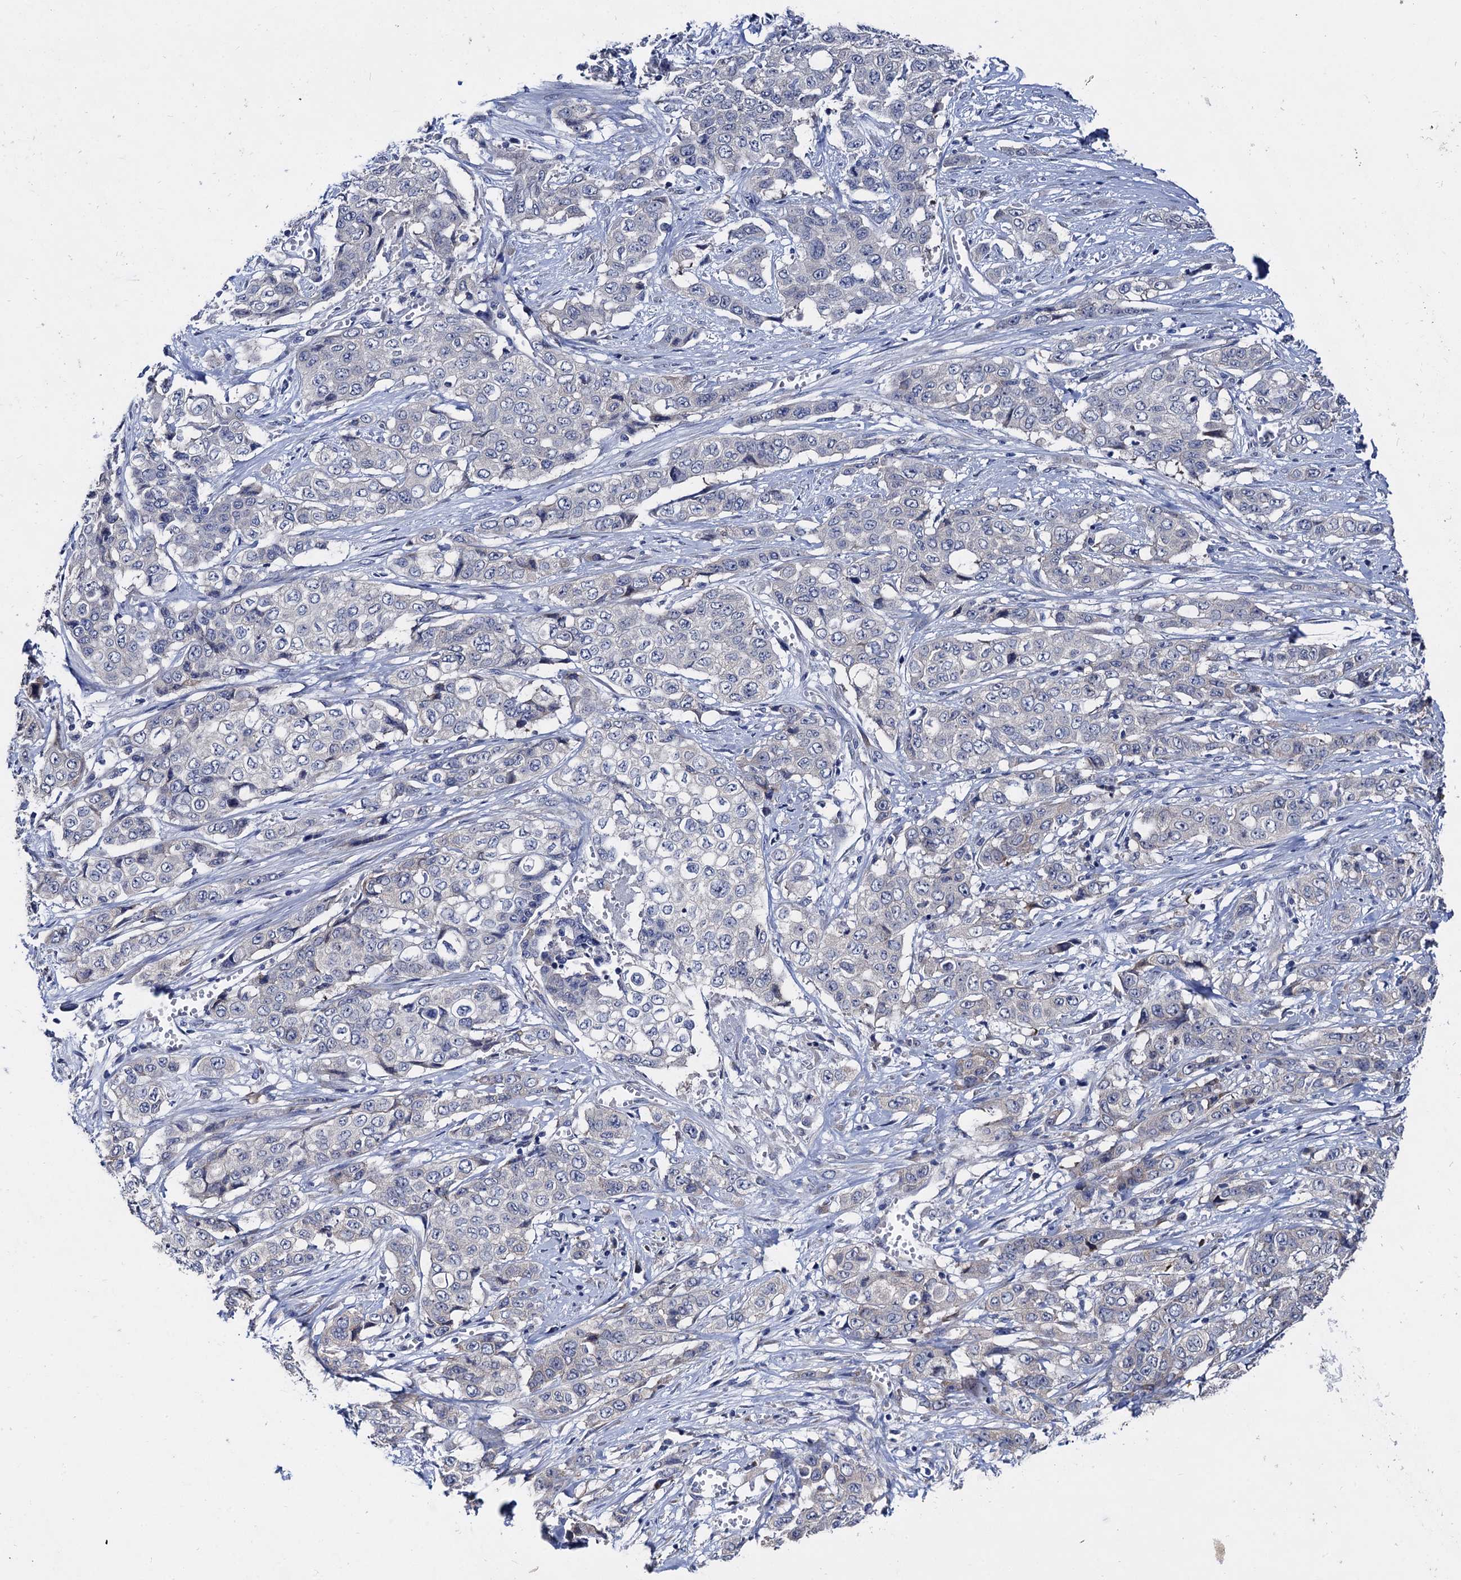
{"staining": {"intensity": "negative", "quantity": "none", "location": "none"}, "tissue": "stomach cancer", "cell_type": "Tumor cells", "image_type": "cancer", "snomed": [{"axis": "morphology", "description": "Adenocarcinoma, NOS"}, {"axis": "topography", "description": "Stomach, upper"}], "caption": "Histopathology image shows no protein positivity in tumor cells of stomach cancer tissue.", "gene": "CAPRIN2", "patient": {"sex": "male", "age": 62}}